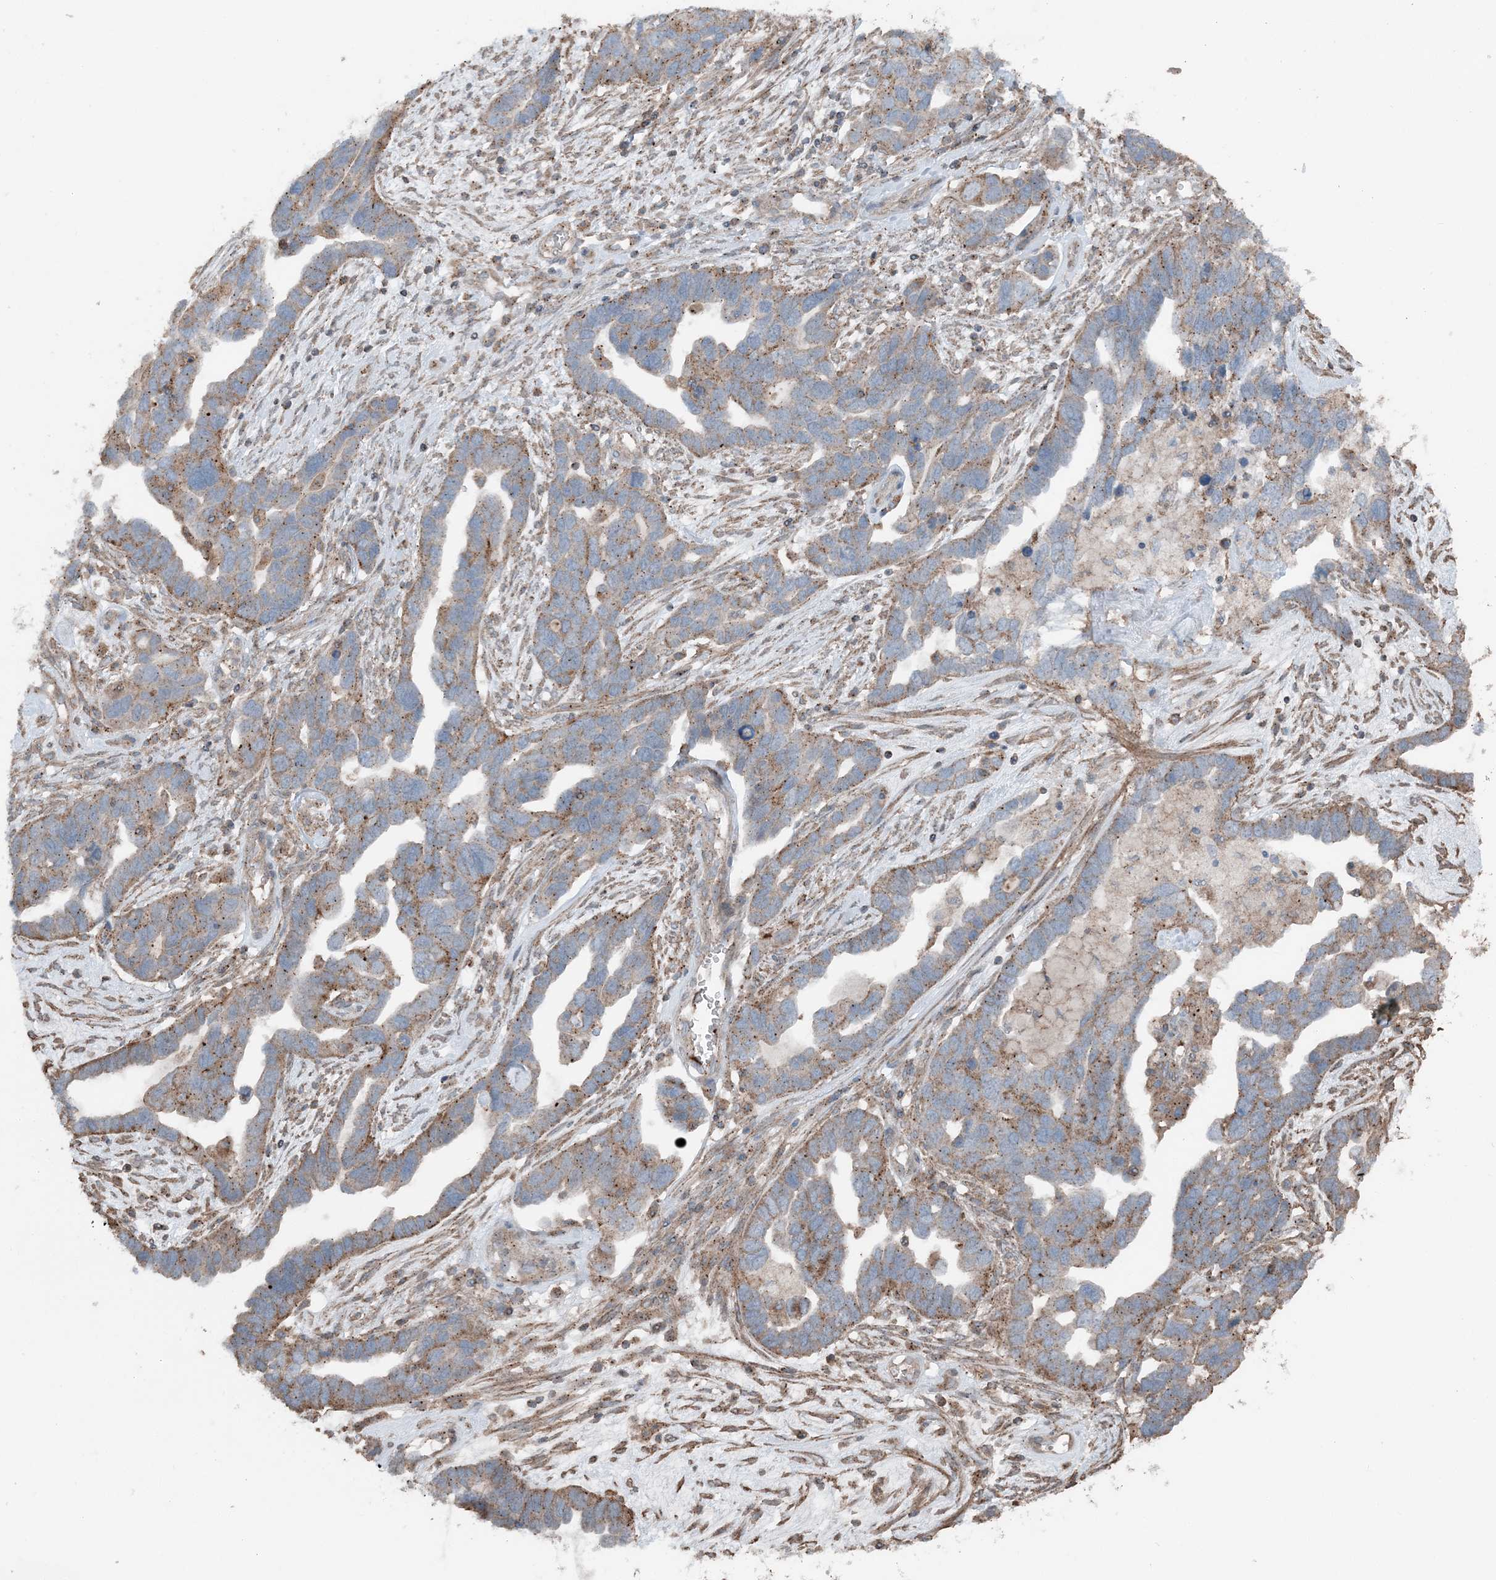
{"staining": {"intensity": "moderate", "quantity": "25%-75%", "location": "cytoplasmic/membranous"}, "tissue": "ovarian cancer", "cell_type": "Tumor cells", "image_type": "cancer", "snomed": [{"axis": "morphology", "description": "Cystadenocarcinoma, serous, NOS"}, {"axis": "topography", "description": "Ovary"}], "caption": "Serous cystadenocarcinoma (ovarian) stained with DAB (3,3'-diaminobenzidine) IHC reveals medium levels of moderate cytoplasmic/membranous positivity in about 25%-75% of tumor cells. (Stains: DAB in brown, nuclei in blue, Microscopy: brightfield microscopy at high magnification).", "gene": "KY", "patient": {"sex": "female", "age": 54}}